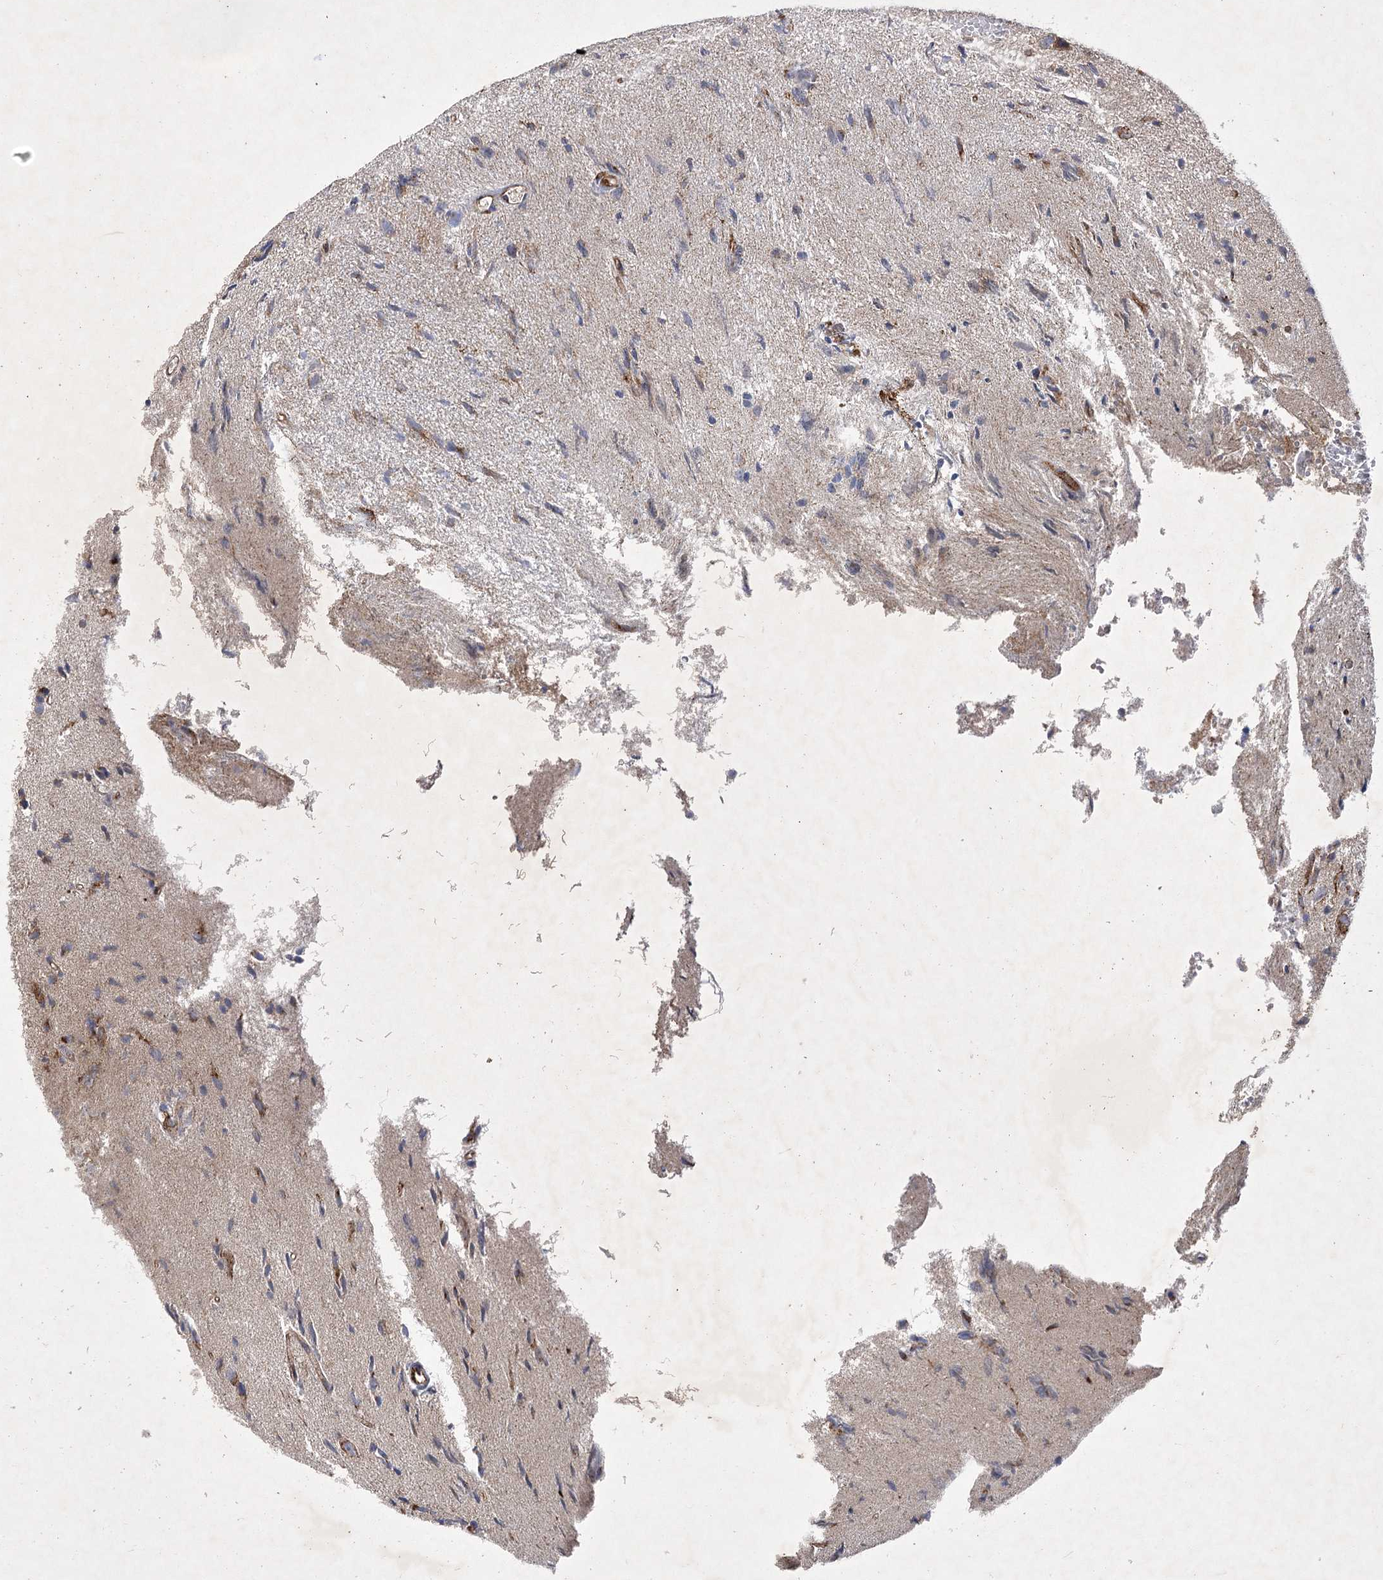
{"staining": {"intensity": "moderate", "quantity": "25%-75%", "location": "cytoplasmic/membranous"}, "tissue": "glioma", "cell_type": "Tumor cells", "image_type": "cancer", "snomed": [{"axis": "morphology", "description": "Glioma, malignant, High grade"}, {"axis": "topography", "description": "Brain"}], "caption": "The histopathology image reveals a brown stain indicating the presence of a protein in the cytoplasmic/membranous of tumor cells in malignant glioma (high-grade).", "gene": "ARHGAP31", "patient": {"sex": "female", "age": 59}}